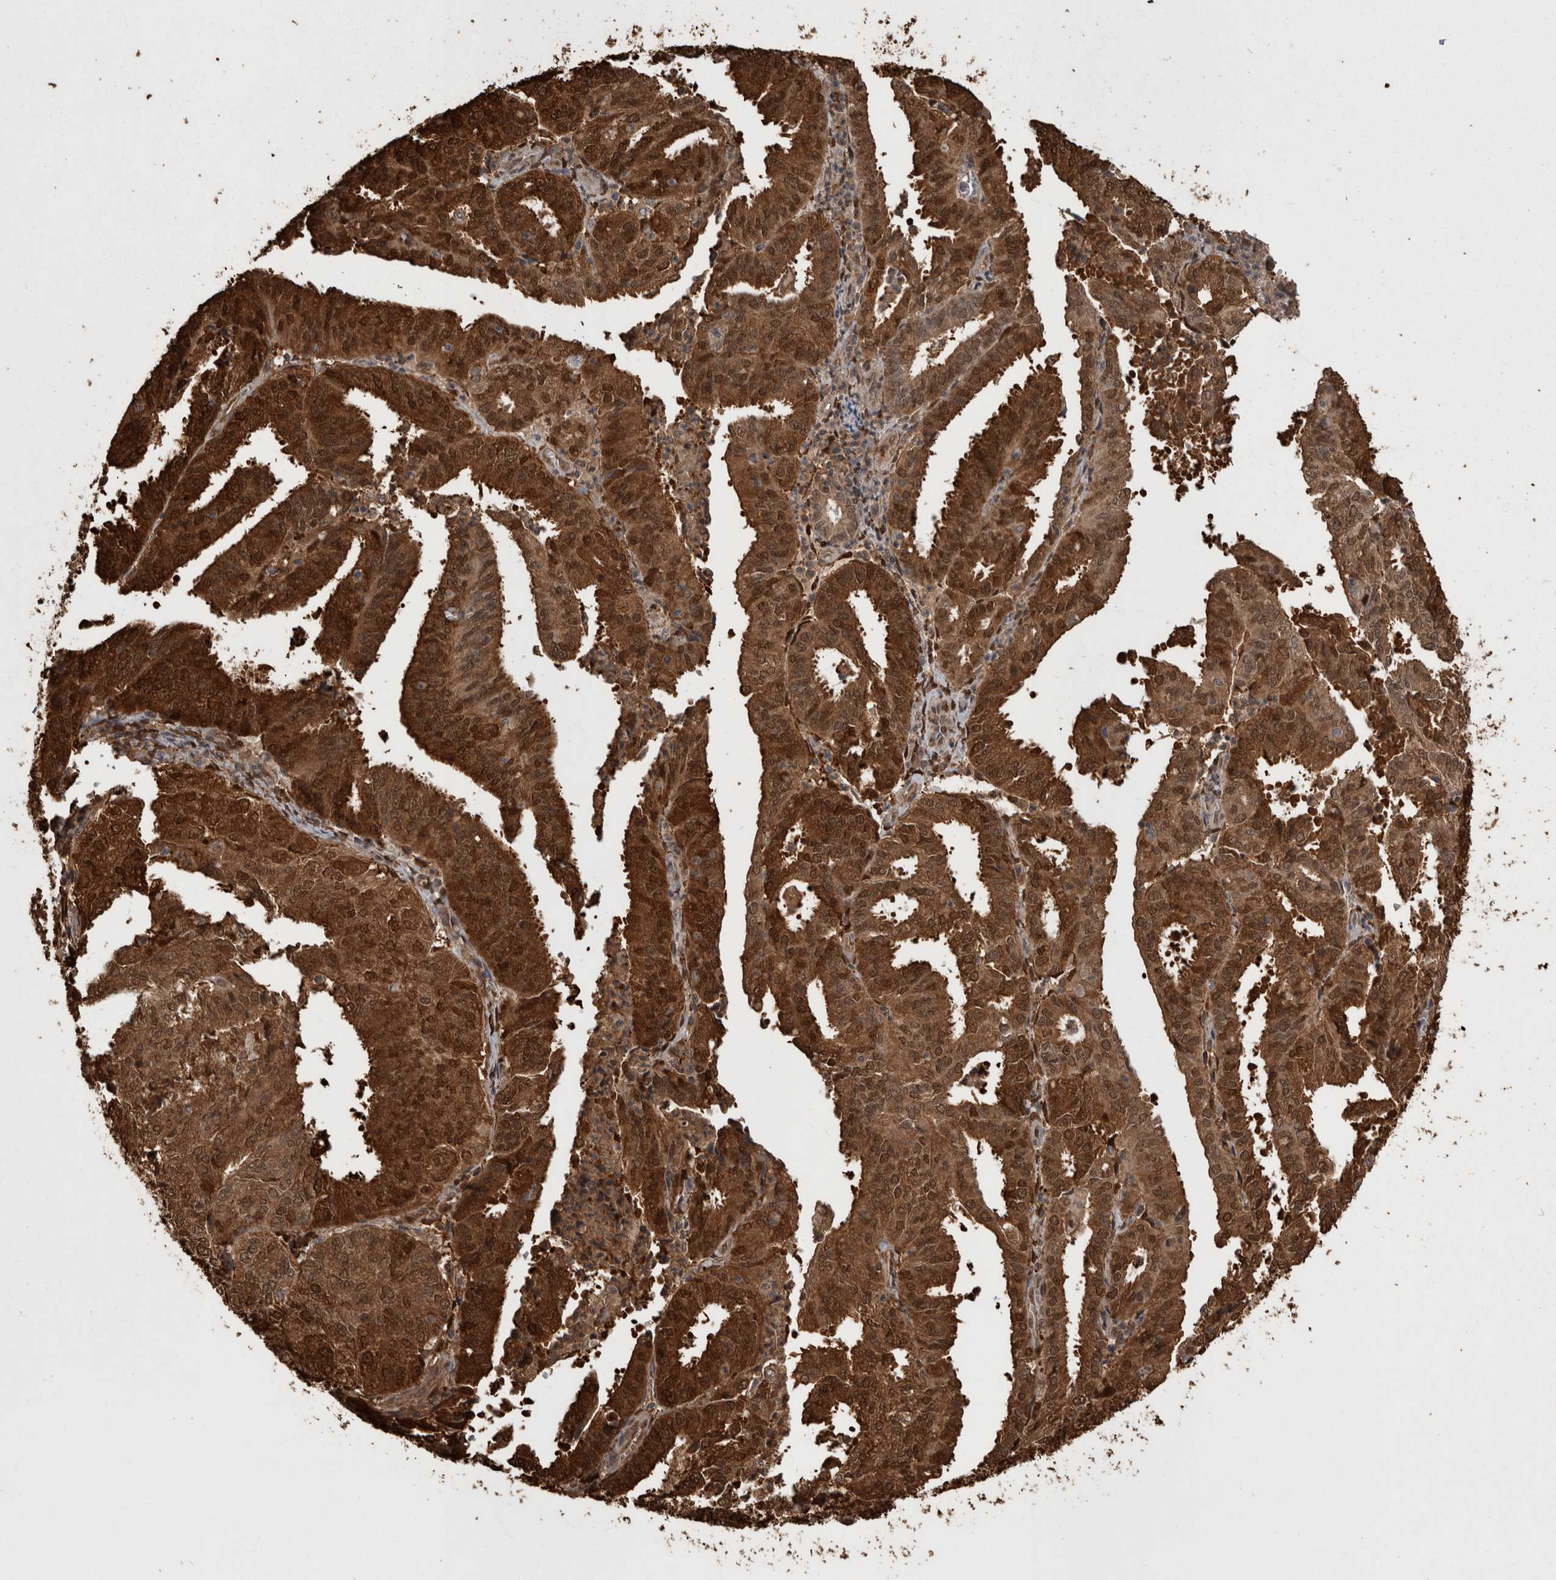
{"staining": {"intensity": "strong", "quantity": ">75%", "location": "cytoplasmic/membranous,nuclear"}, "tissue": "endometrial cancer", "cell_type": "Tumor cells", "image_type": "cancer", "snomed": [{"axis": "morphology", "description": "Adenocarcinoma, NOS"}, {"axis": "topography", "description": "Uterus"}], "caption": "A brown stain highlights strong cytoplasmic/membranous and nuclear staining of a protein in endometrial adenocarcinoma tumor cells.", "gene": "LXN", "patient": {"sex": "female", "age": 60}}